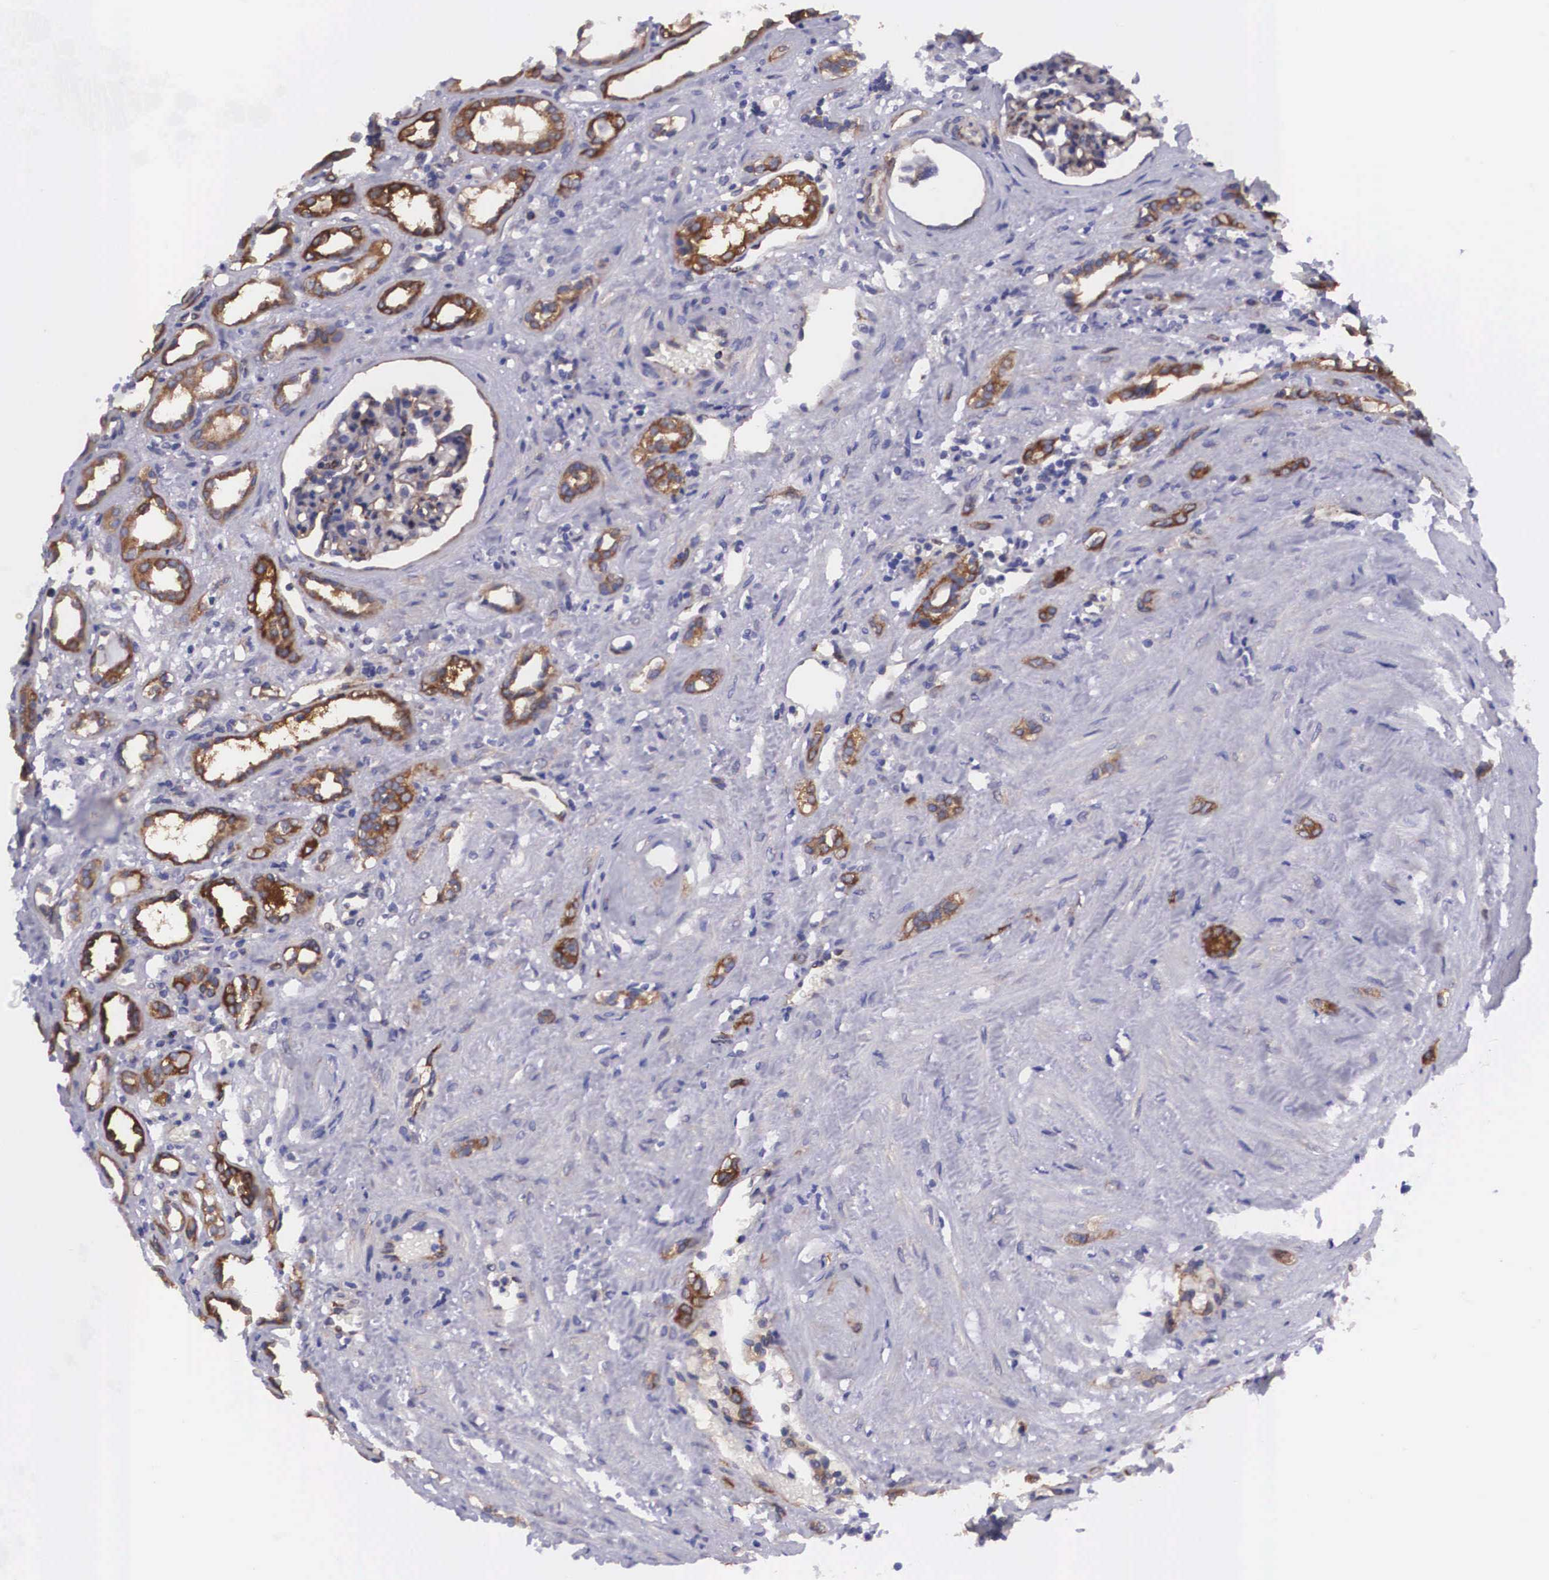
{"staining": {"intensity": "weak", "quantity": "<25%", "location": "cytoplasmic/membranous"}, "tissue": "kidney", "cell_type": "Cells in glomeruli", "image_type": "normal", "snomed": [{"axis": "morphology", "description": "Normal tissue, NOS"}, {"axis": "topography", "description": "Kidney"}], "caption": "Histopathology image shows no significant protein expression in cells in glomeruli of benign kidney.", "gene": "BCAR1", "patient": {"sex": "male", "age": 36}}